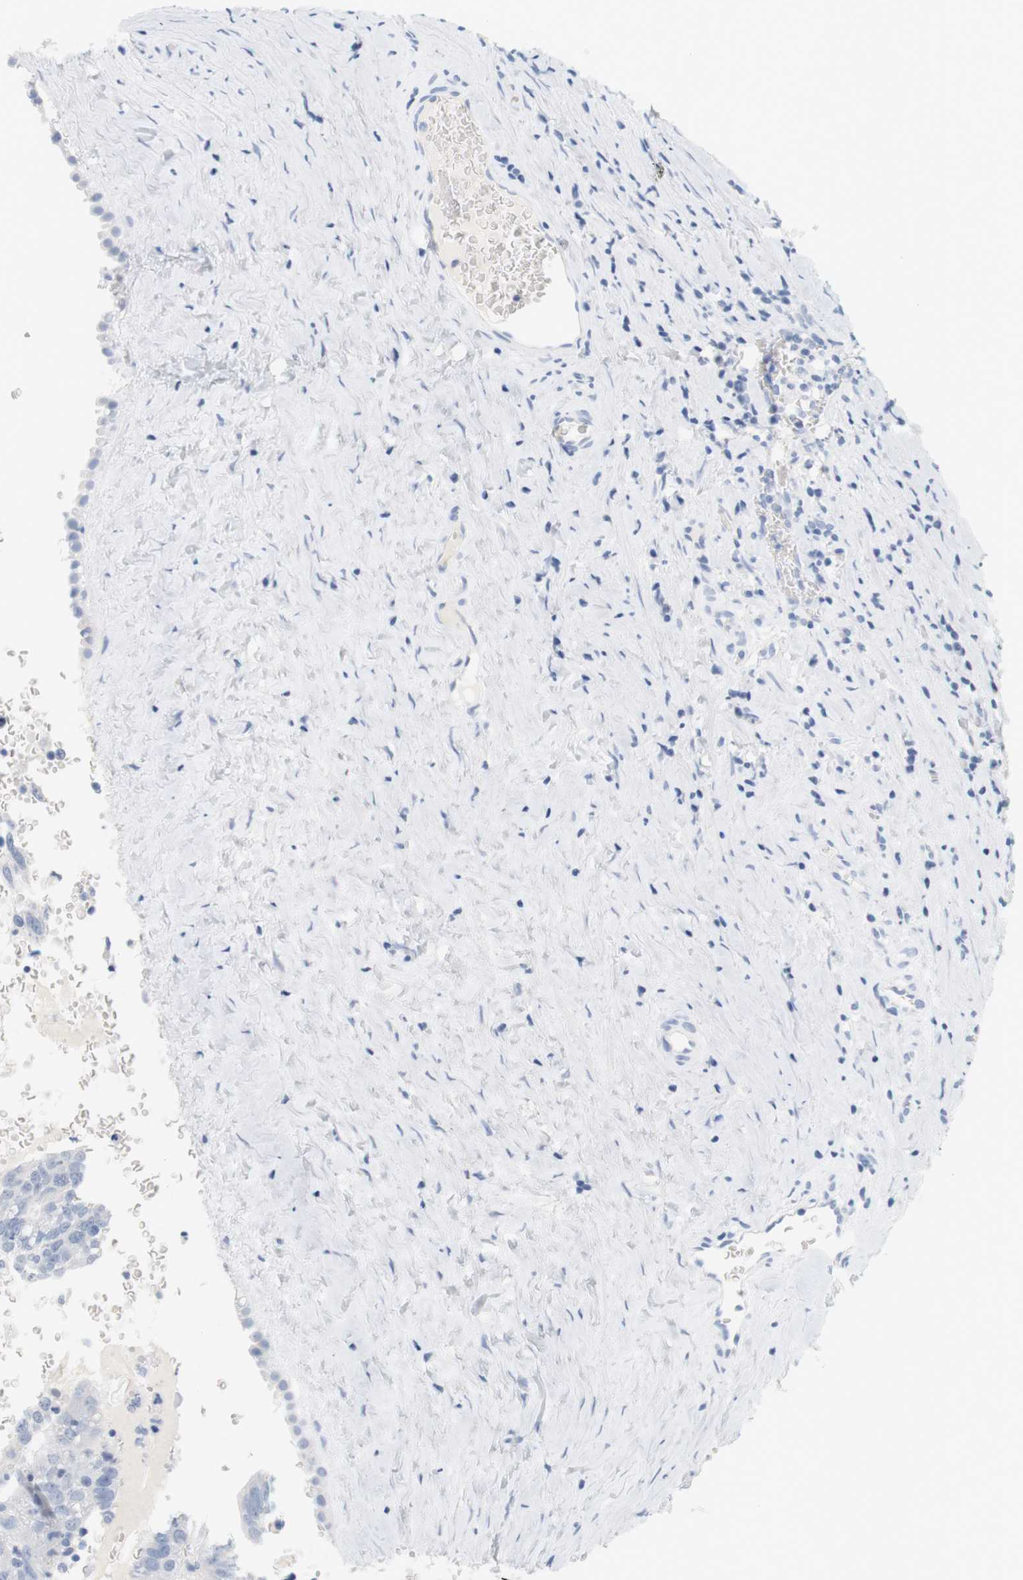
{"staining": {"intensity": "negative", "quantity": "none", "location": "none"}, "tissue": "testis cancer", "cell_type": "Tumor cells", "image_type": "cancer", "snomed": [{"axis": "morphology", "description": "Seminoma, NOS"}, {"axis": "morphology", "description": "Carcinoma, Embryonal, NOS"}, {"axis": "topography", "description": "Testis"}], "caption": "IHC micrograph of neoplastic tissue: human testis cancer stained with DAB shows no significant protein expression in tumor cells.", "gene": "OPRM1", "patient": {"sex": "male", "age": 52}}